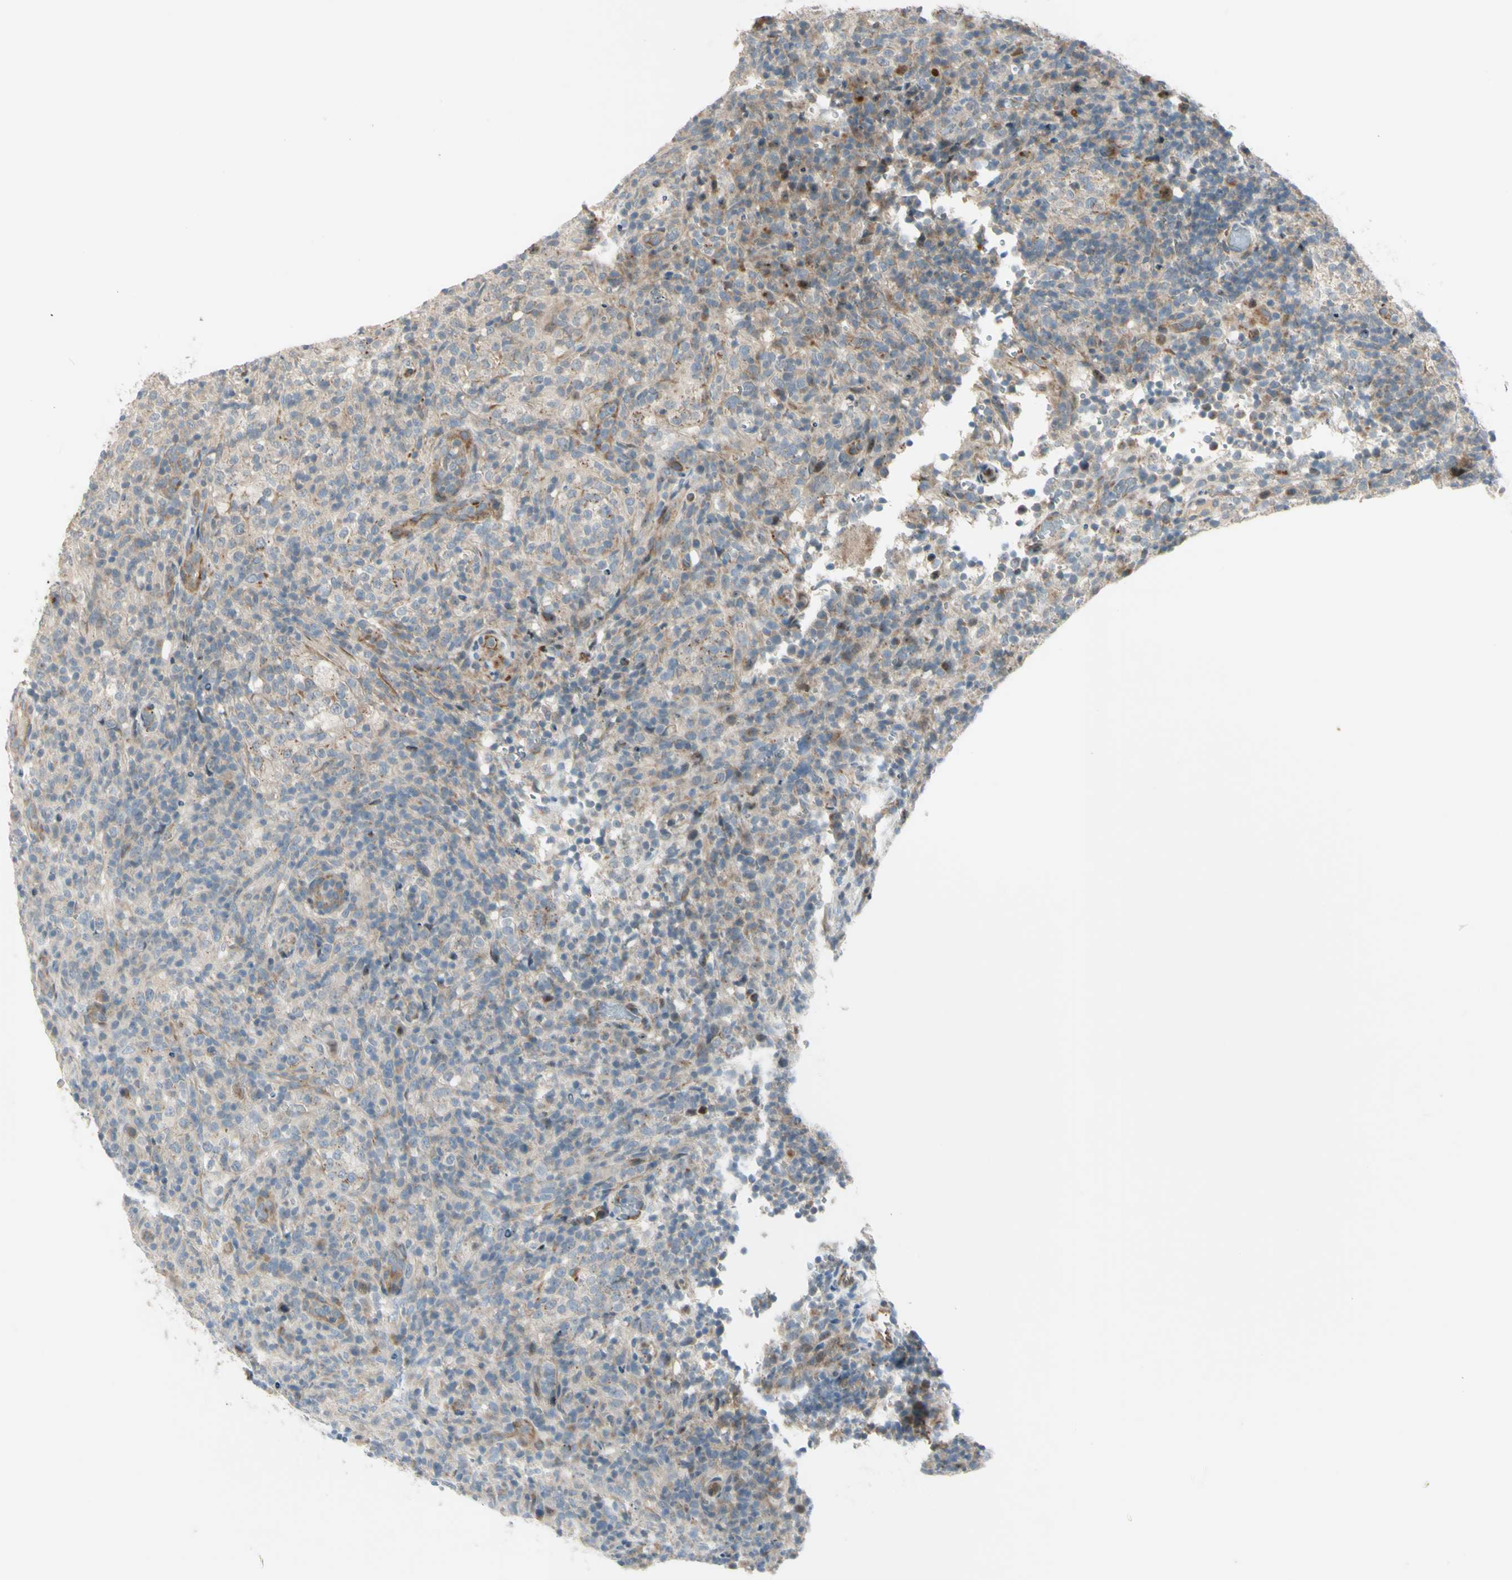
{"staining": {"intensity": "weak", "quantity": "25%-75%", "location": "cytoplasmic/membranous"}, "tissue": "lymphoma", "cell_type": "Tumor cells", "image_type": "cancer", "snomed": [{"axis": "morphology", "description": "Malignant lymphoma, non-Hodgkin's type, High grade"}, {"axis": "topography", "description": "Lymph node"}], "caption": "Malignant lymphoma, non-Hodgkin's type (high-grade) stained with immunohistochemistry (IHC) demonstrates weak cytoplasmic/membranous expression in about 25%-75% of tumor cells.", "gene": "NDFIP1", "patient": {"sex": "female", "age": 76}}